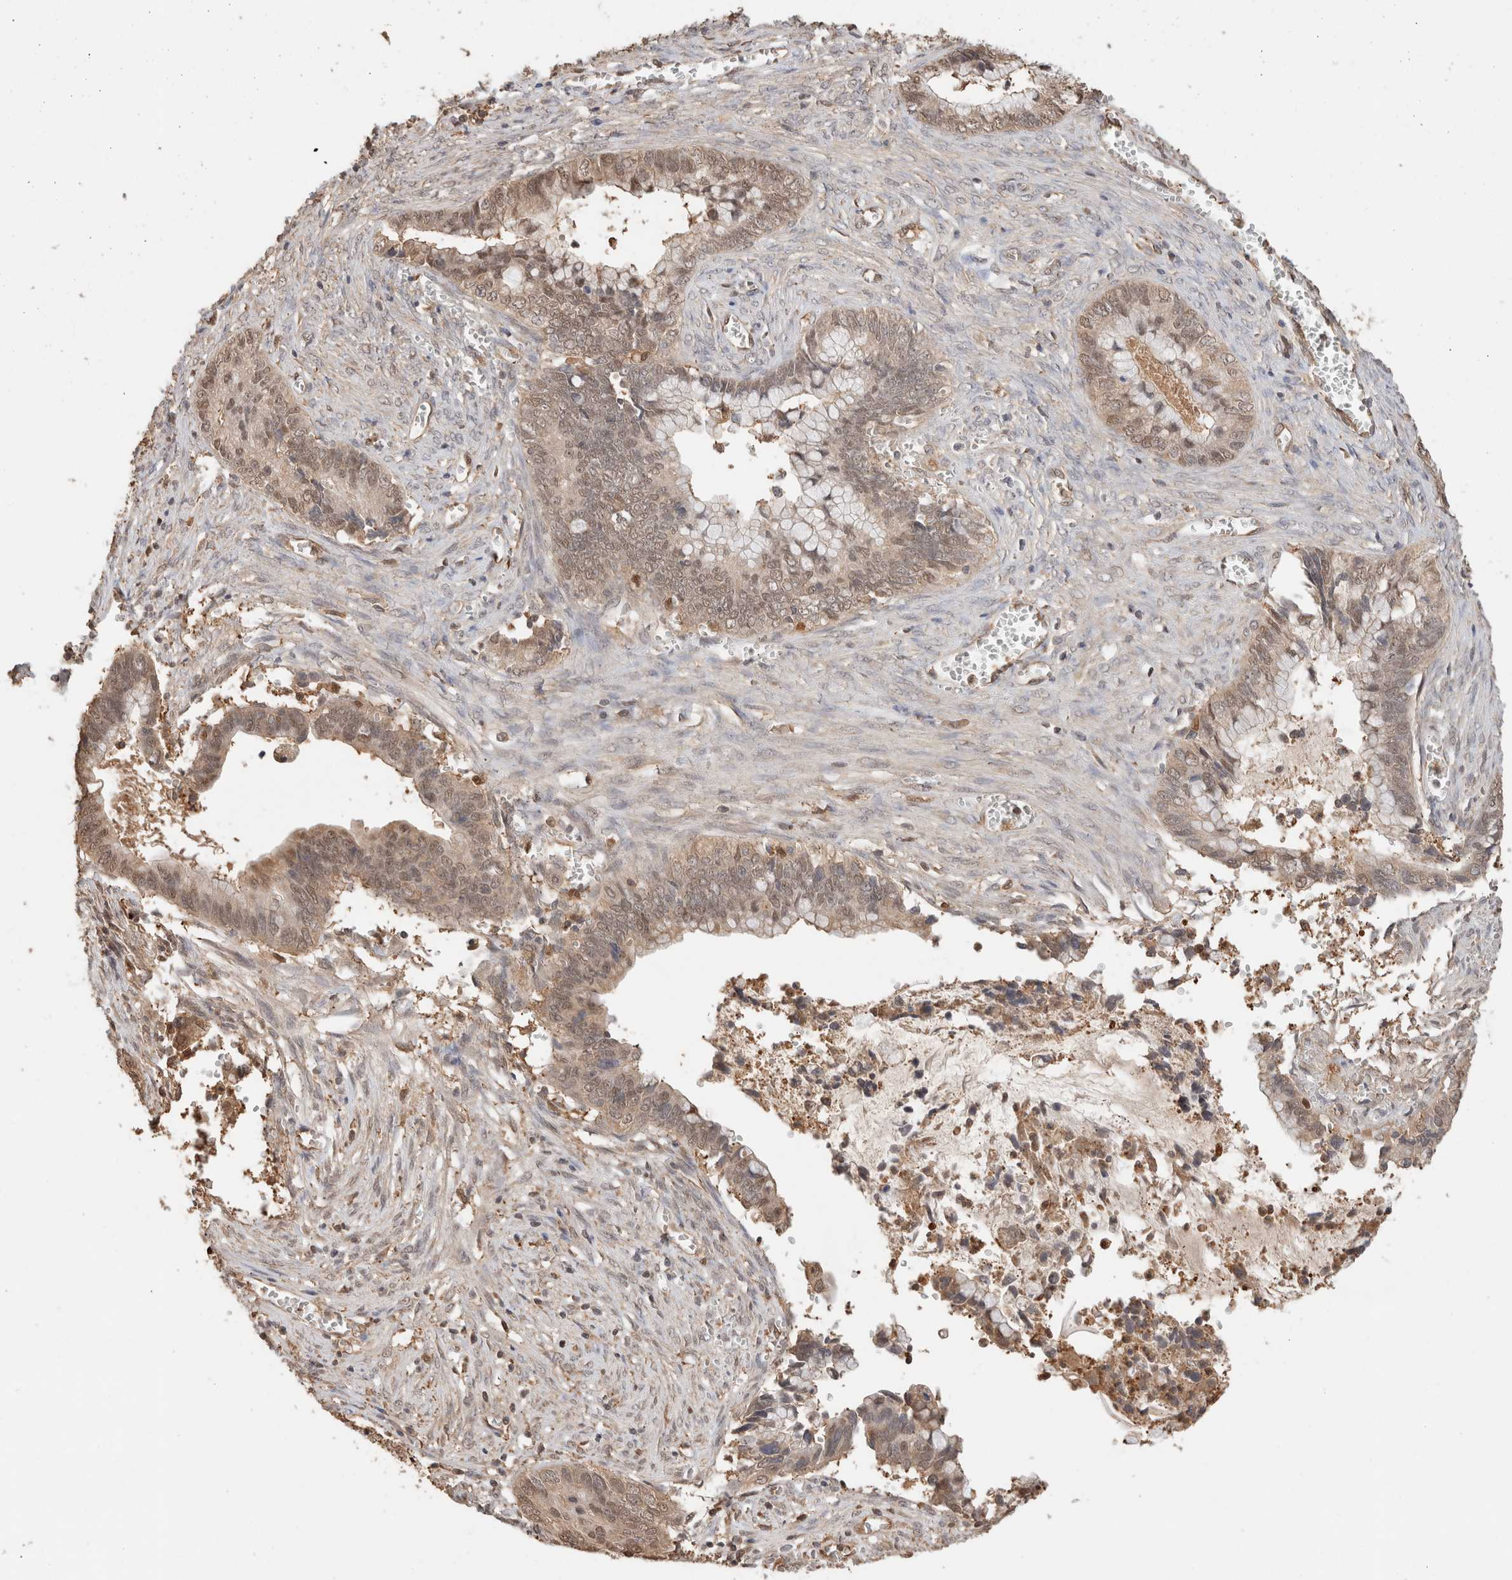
{"staining": {"intensity": "weak", "quantity": ">75%", "location": "cytoplasmic/membranous,nuclear"}, "tissue": "cervical cancer", "cell_type": "Tumor cells", "image_type": "cancer", "snomed": [{"axis": "morphology", "description": "Adenocarcinoma, NOS"}, {"axis": "topography", "description": "Cervix"}], "caption": "Protein expression analysis of adenocarcinoma (cervical) reveals weak cytoplasmic/membranous and nuclear positivity in about >75% of tumor cells.", "gene": "YWHAH", "patient": {"sex": "female", "age": 44}}